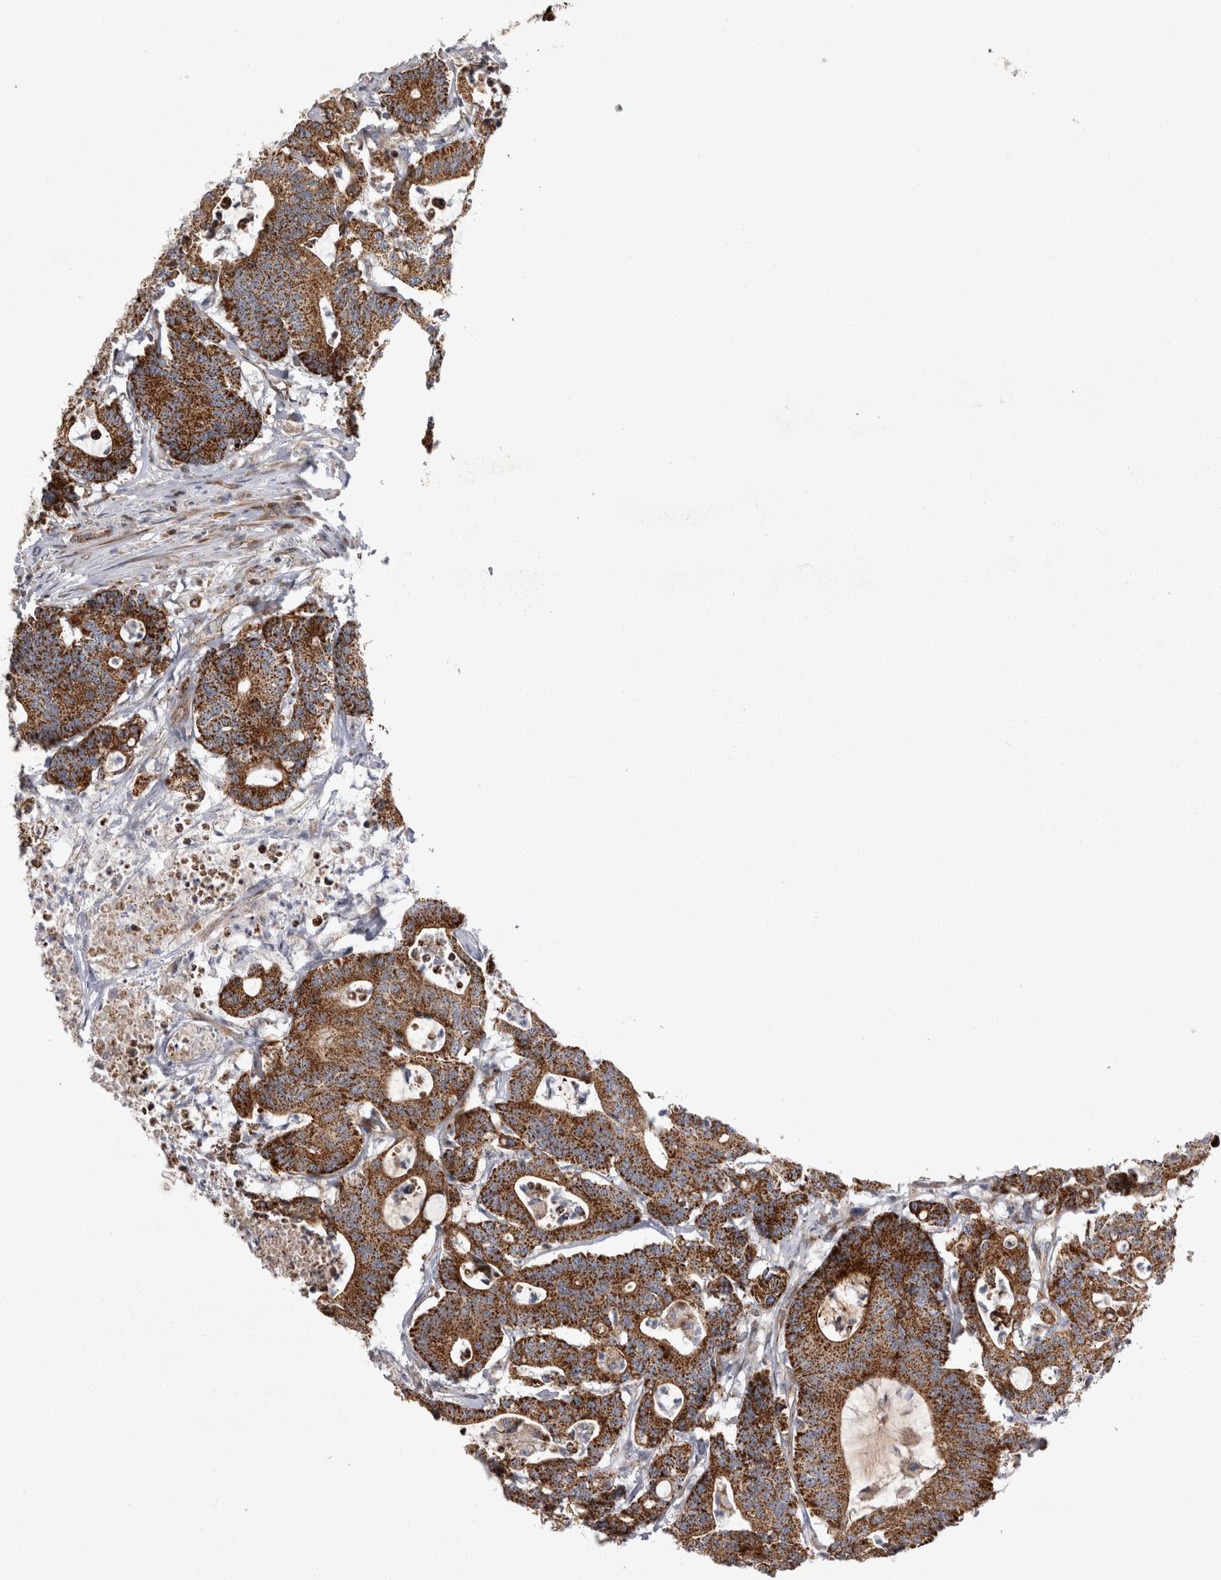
{"staining": {"intensity": "strong", "quantity": ">75%", "location": "cytoplasmic/membranous"}, "tissue": "colorectal cancer", "cell_type": "Tumor cells", "image_type": "cancer", "snomed": [{"axis": "morphology", "description": "Adenocarcinoma, NOS"}, {"axis": "topography", "description": "Colon"}], "caption": "This image demonstrates colorectal adenocarcinoma stained with IHC to label a protein in brown. The cytoplasmic/membranous of tumor cells show strong positivity for the protein. Nuclei are counter-stained blue.", "gene": "TSPOAP1", "patient": {"sex": "female", "age": 84}}